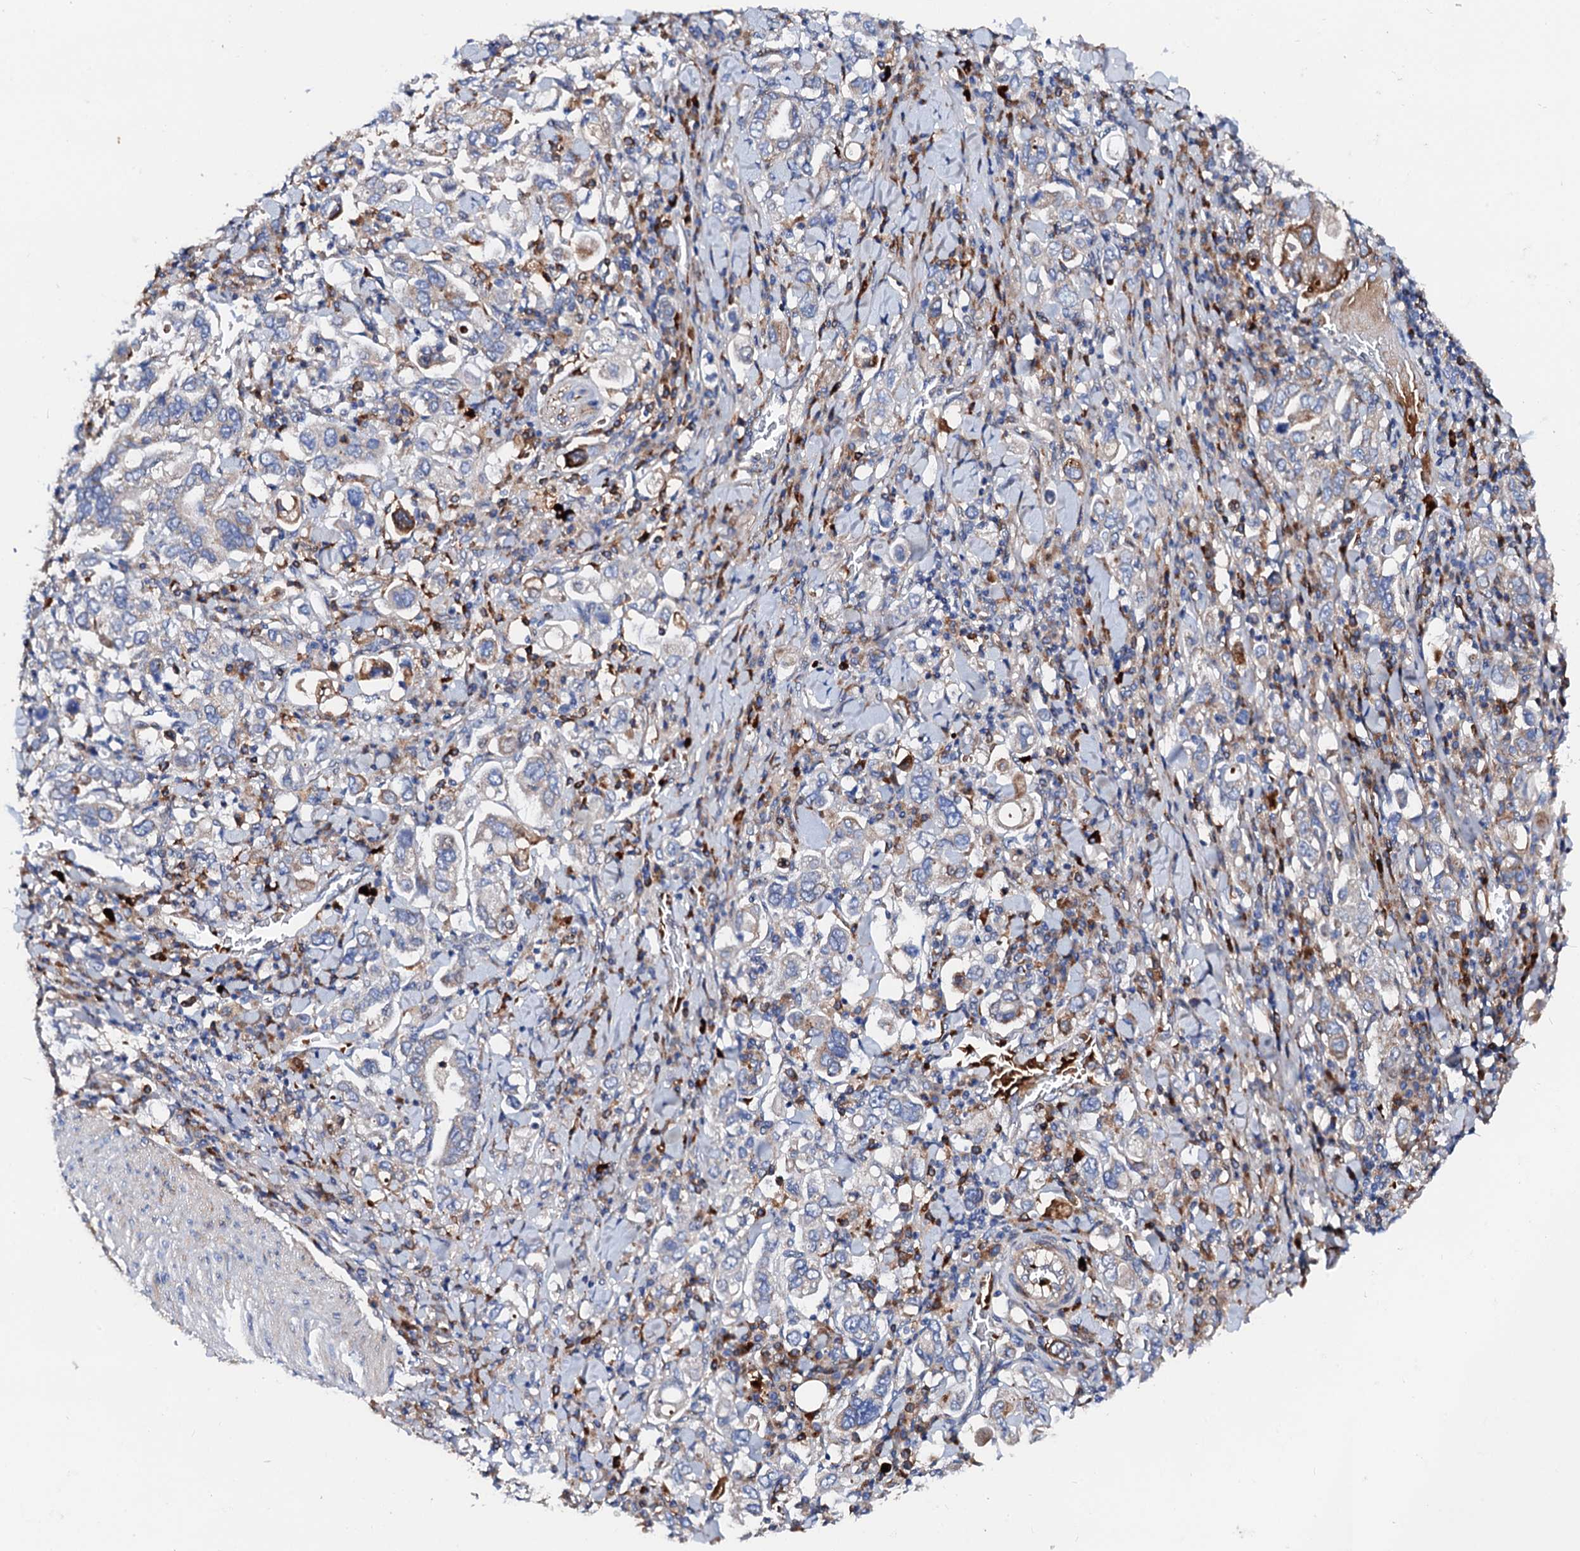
{"staining": {"intensity": "moderate", "quantity": "<25%", "location": "cytoplasmic/membranous"}, "tissue": "stomach cancer", "cell_type": "Tumor cells", "image_type": "cancer", "snomed": [{"axis": "morphology", "description": "Adenocarcinoma, NOS"}, {"axis": "topography", "description": "Stomach, upper"}], "caption": "High-power microscopy captured an IHC histopathology image of adenocarcinoma (stomach), revealing moderate cytoplasmic/membranous staining in about <25% of tumor cells. (DAB = brown stain, brightfield microscopy at high magnification).", "gene": "SLC10A7", "patient": {"sex": "male", "age": 62}}